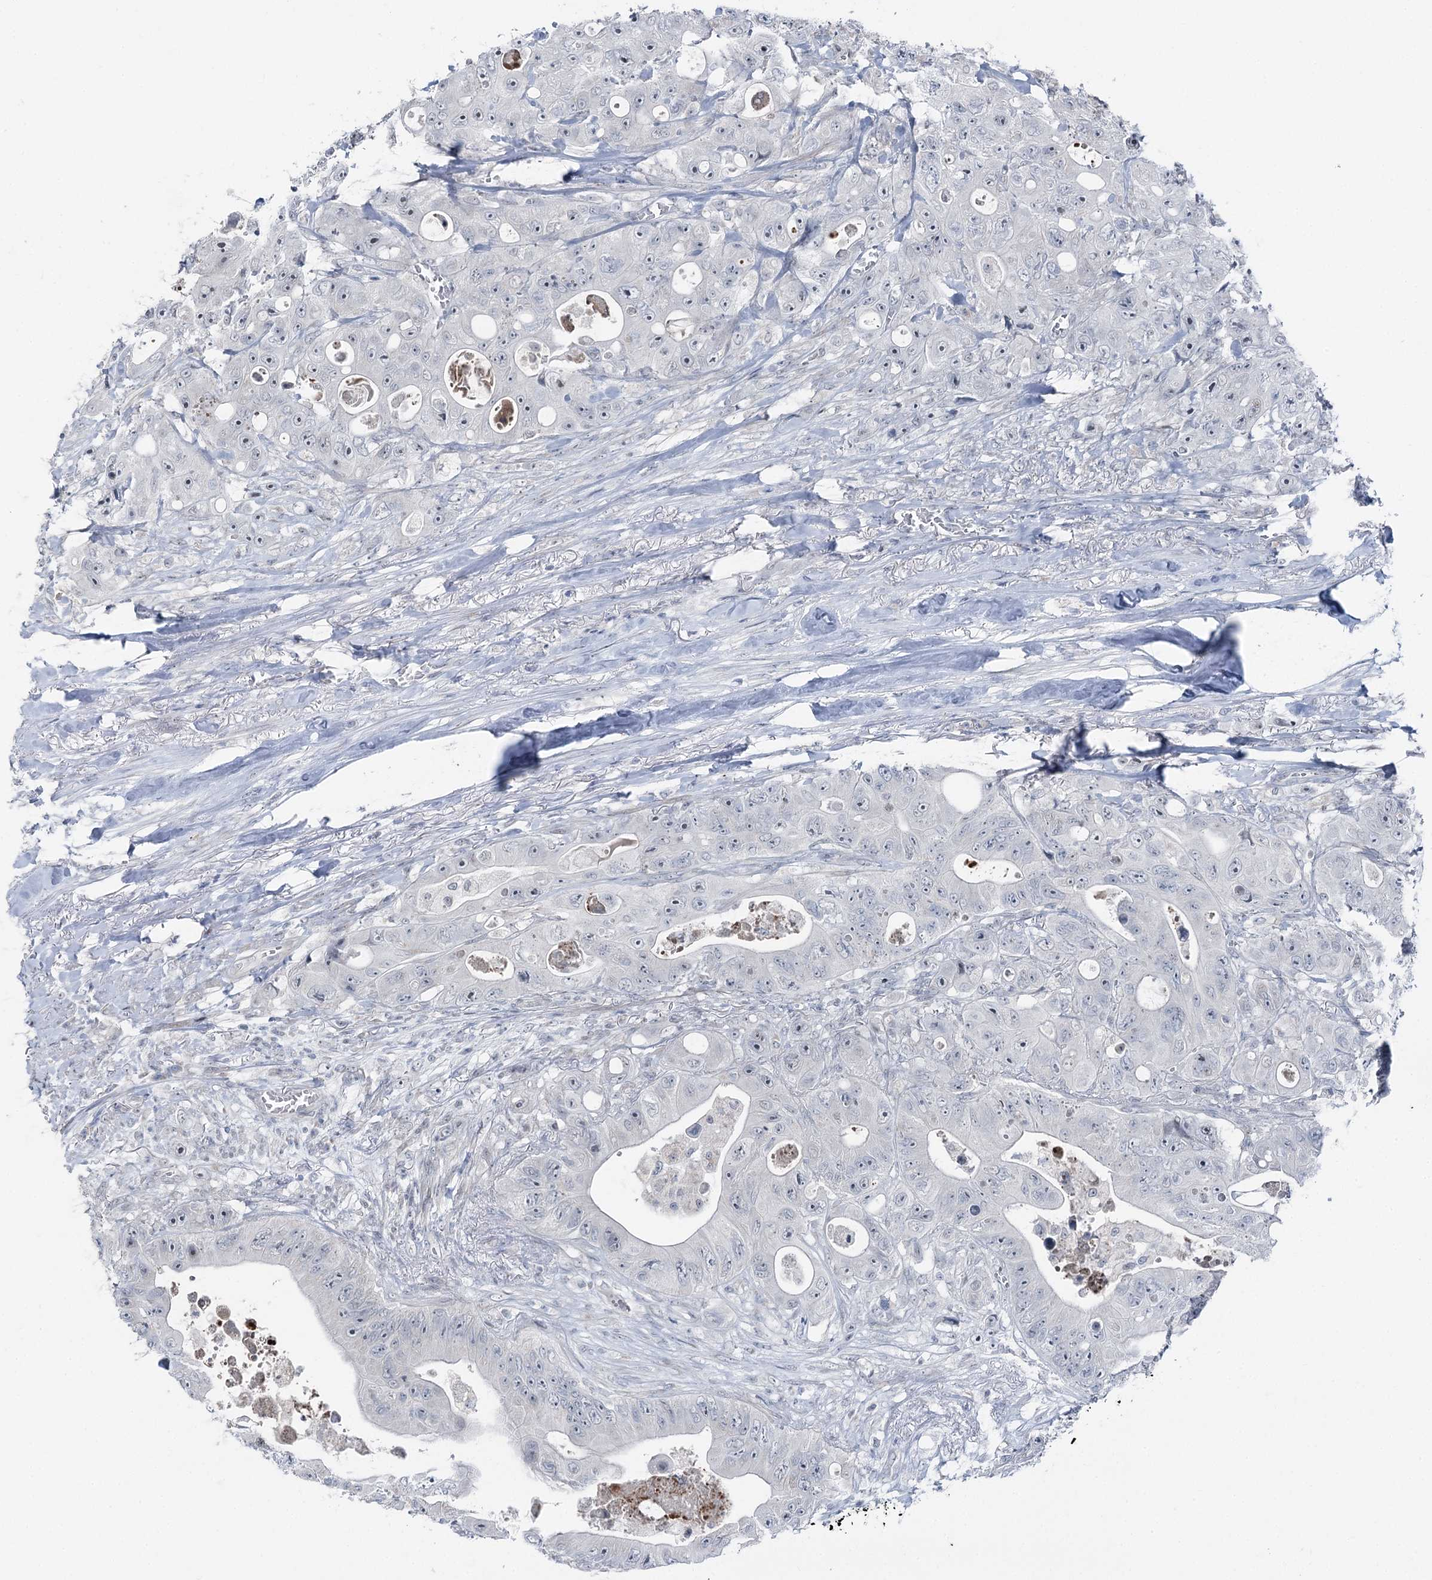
{"staining": {"intensity": "negative", "quantity": "none", "location": "none"}, "tissue": "colorectal cancer", "cell_type": "Tumor cells", "image_type": "cancer", "snomed": [{"axis": "morphology", "description": "Adenocarcinoma, NOS"}, {"axis": "topography", "description": "Colon"}], "caption": "The immunohistochemistry (IHC) histopathology image has no significant expression in tumor cells of colorectal adenocarcinoma tissue. (Stains: DAB (3,3'-diaminobenzidine) immunohistochemistry (IHC) with hematoxylin counter stain, Microscopy: brightfield microscopy at high magnification).", "gene": "STEEP1", "patient": {"sex": "female", "age": 46}}